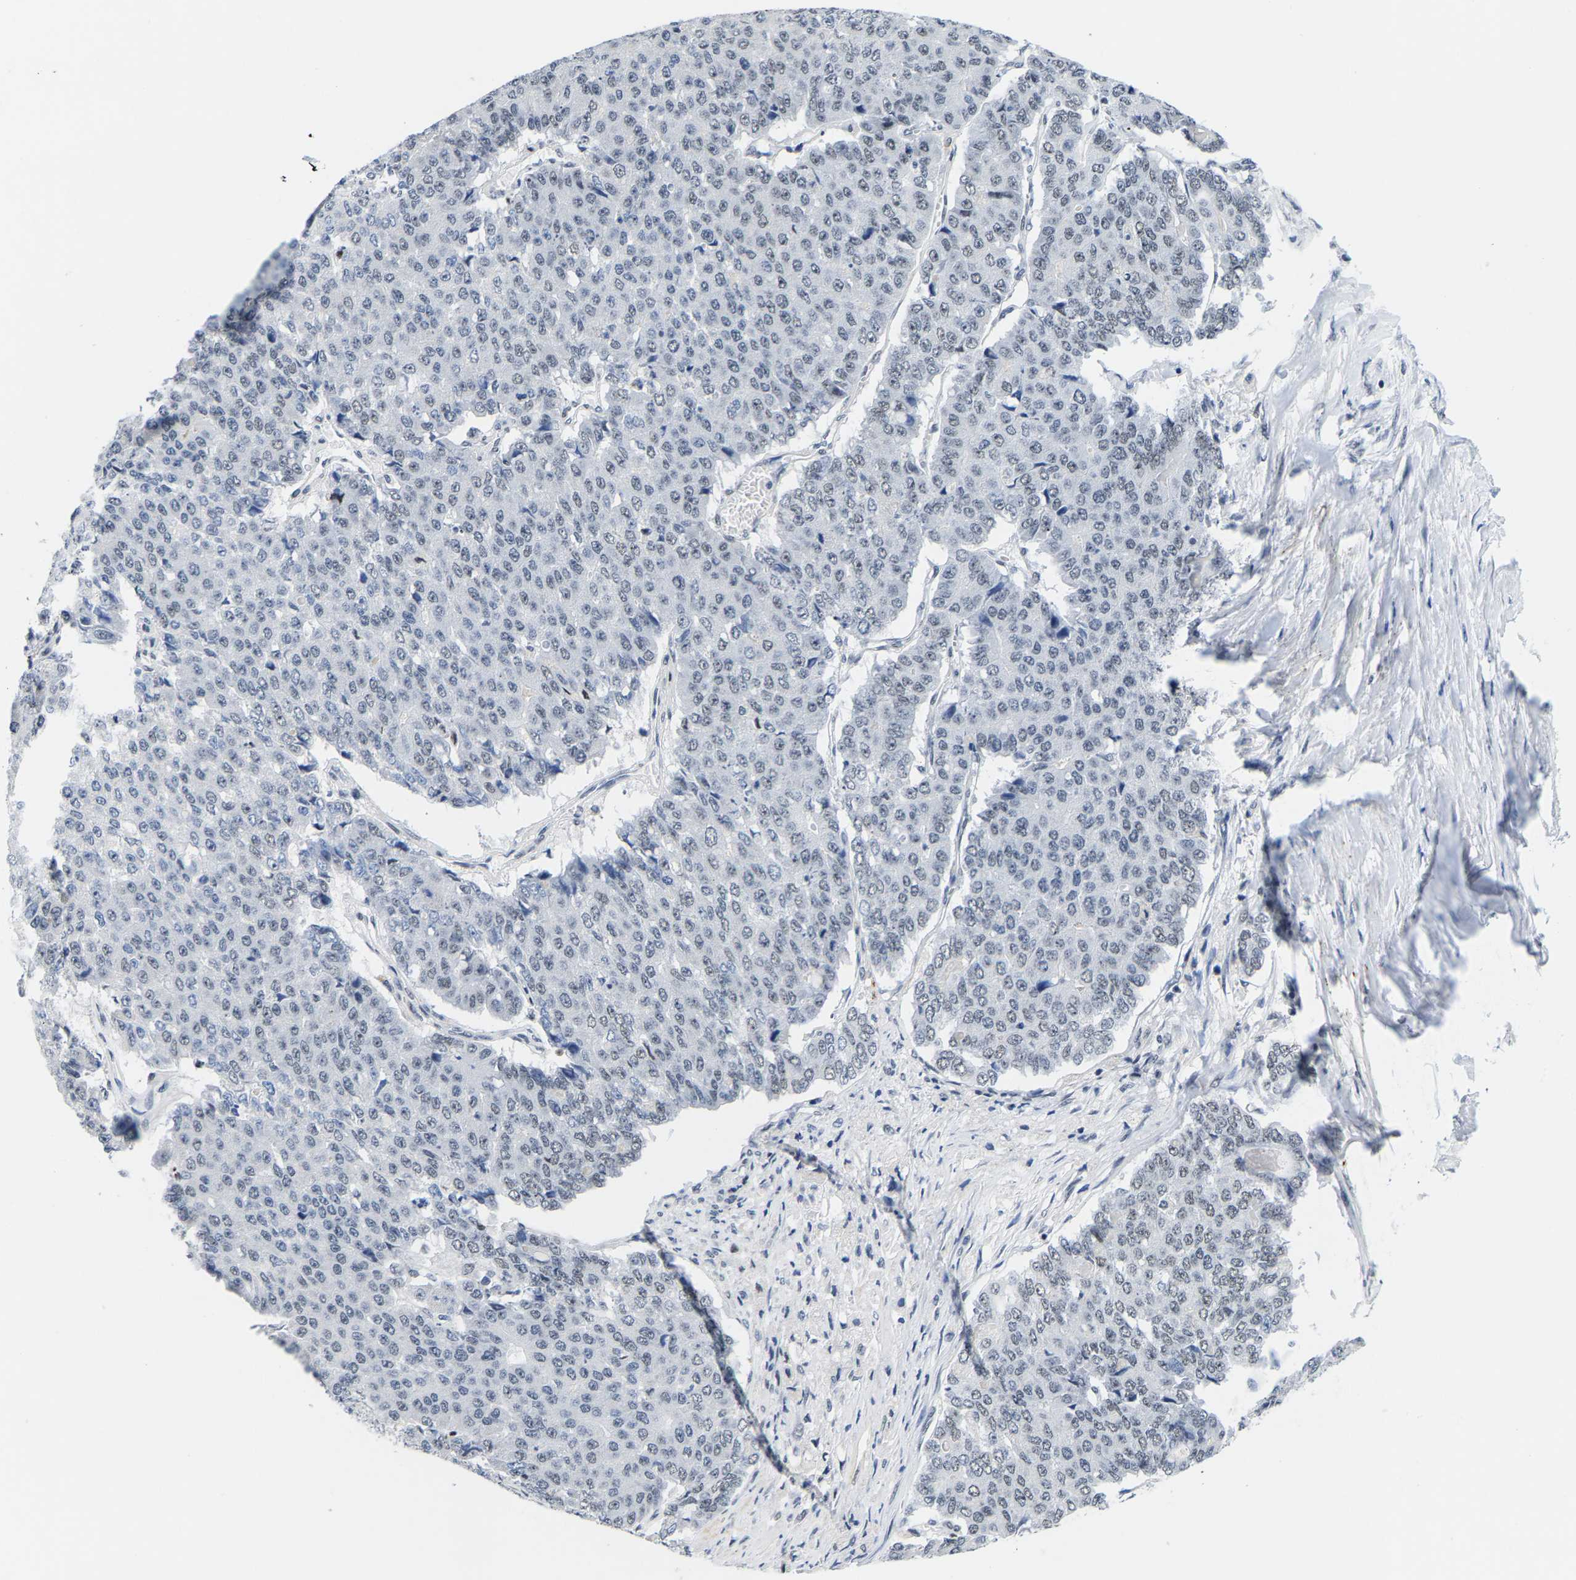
{"staining": {"intensity": "weak", "quantity": "<25%", "location": "nuclear"}, "tissue": "pancreatic cancer", "cell_type": "Tumor cells", "image_type": "cancer", "snomed": [{"axis": "morphology", "description": "Adenocarcinoma, NOS"}, {"axis": "topography", "description": "Pancreas"}], "caption": "Immunohistochemical staining of human pancreatic adenocarcinoma demonstrates no significant staining in tumor cells.", "gene": "SETD1B", "patient": {"sex": "male", "age": 50}}